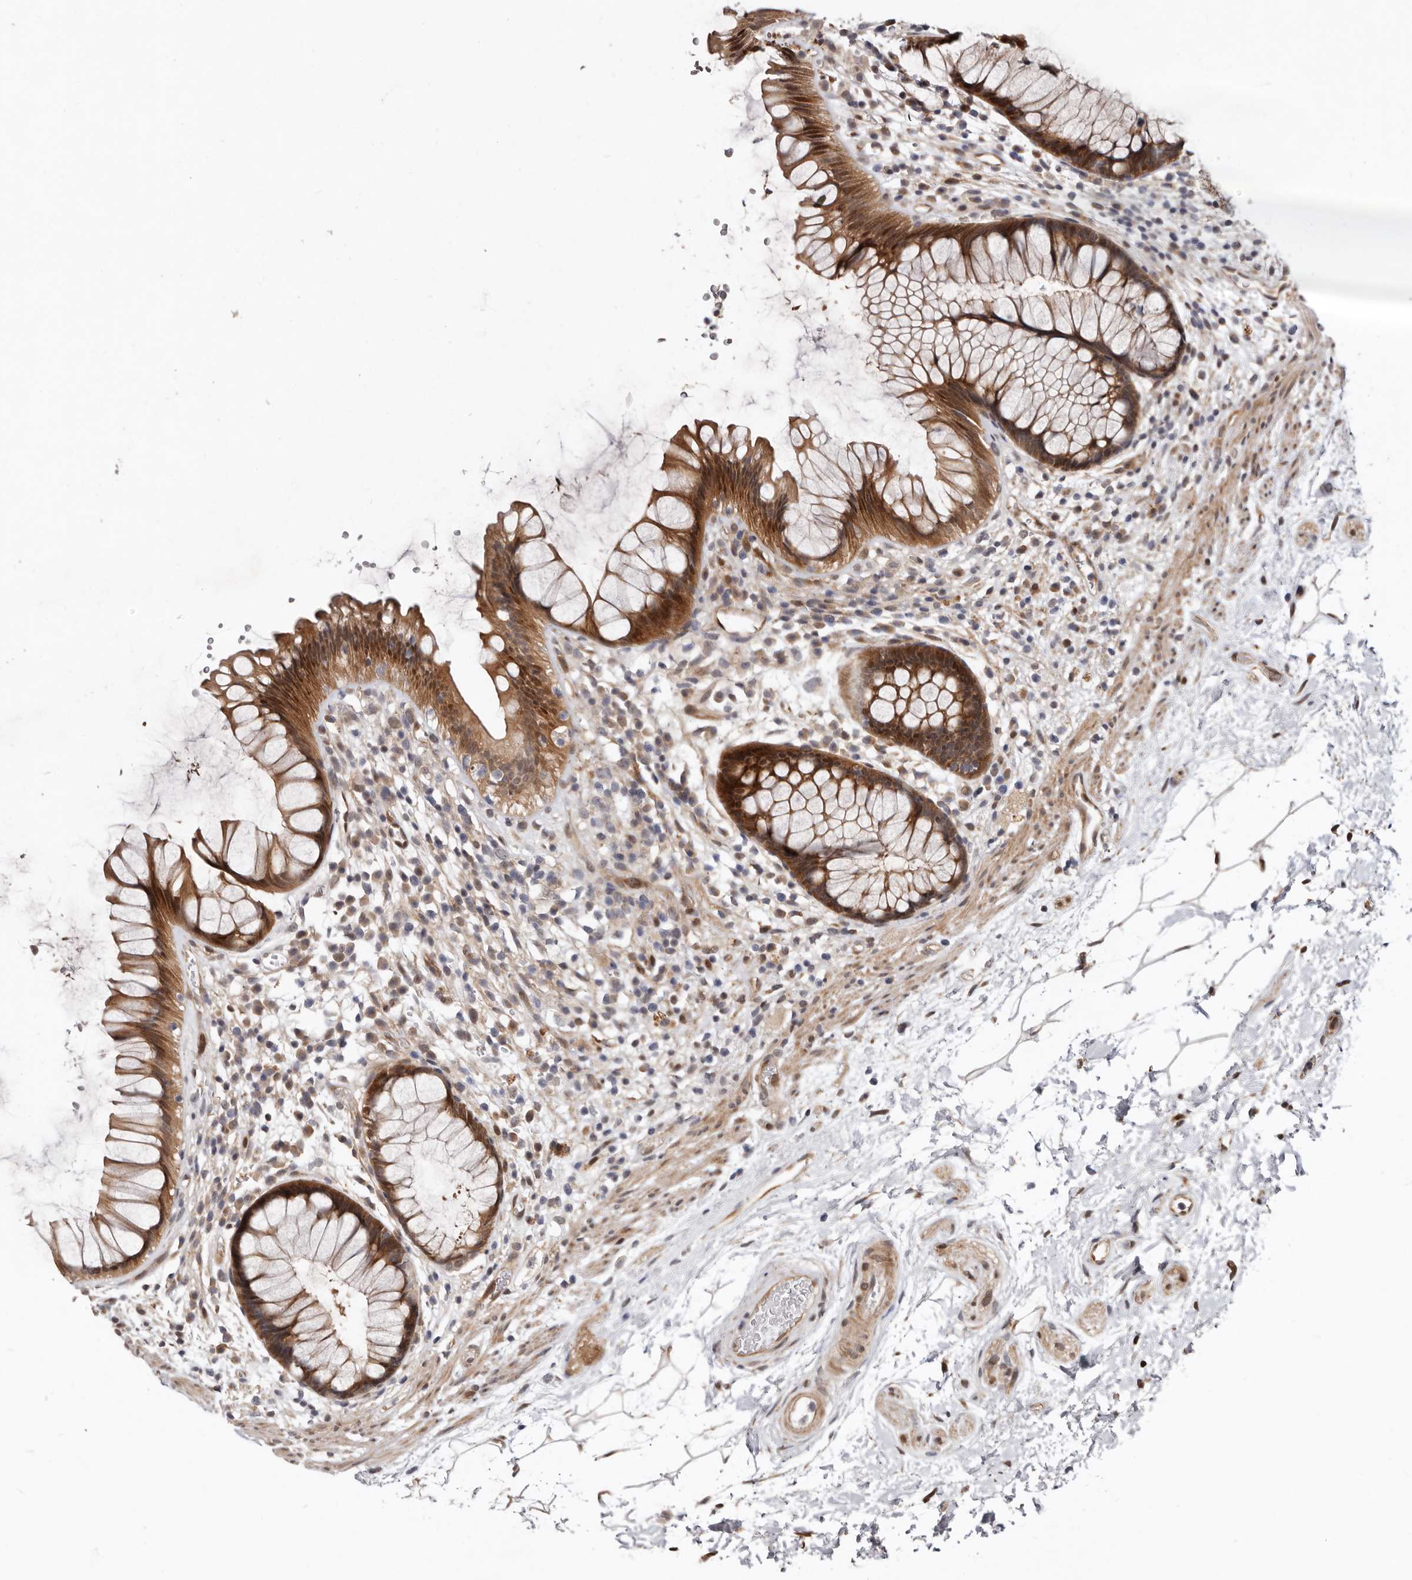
{"staining": {"intensity": "strong", "quantity": ">75%", "location": "cytoplasmic/membranous,nuclear"}, "tissue": "rectum", "cell_type": "Glandular cells", "image_type": "normal", "snomed": [{"axis": "morphology", "description": "Normal tissue, NOS"}, {"axis": "topography", "description": "Rectum"}], "caption": "DAB immunohistochemical staining of benign rectum exhibits strong cytoplasmic/membranous,nuclear protein staining in about >75% of glandular cells.", "gene": "SBDS", "patient": {"sex": "male", "age": 51}}